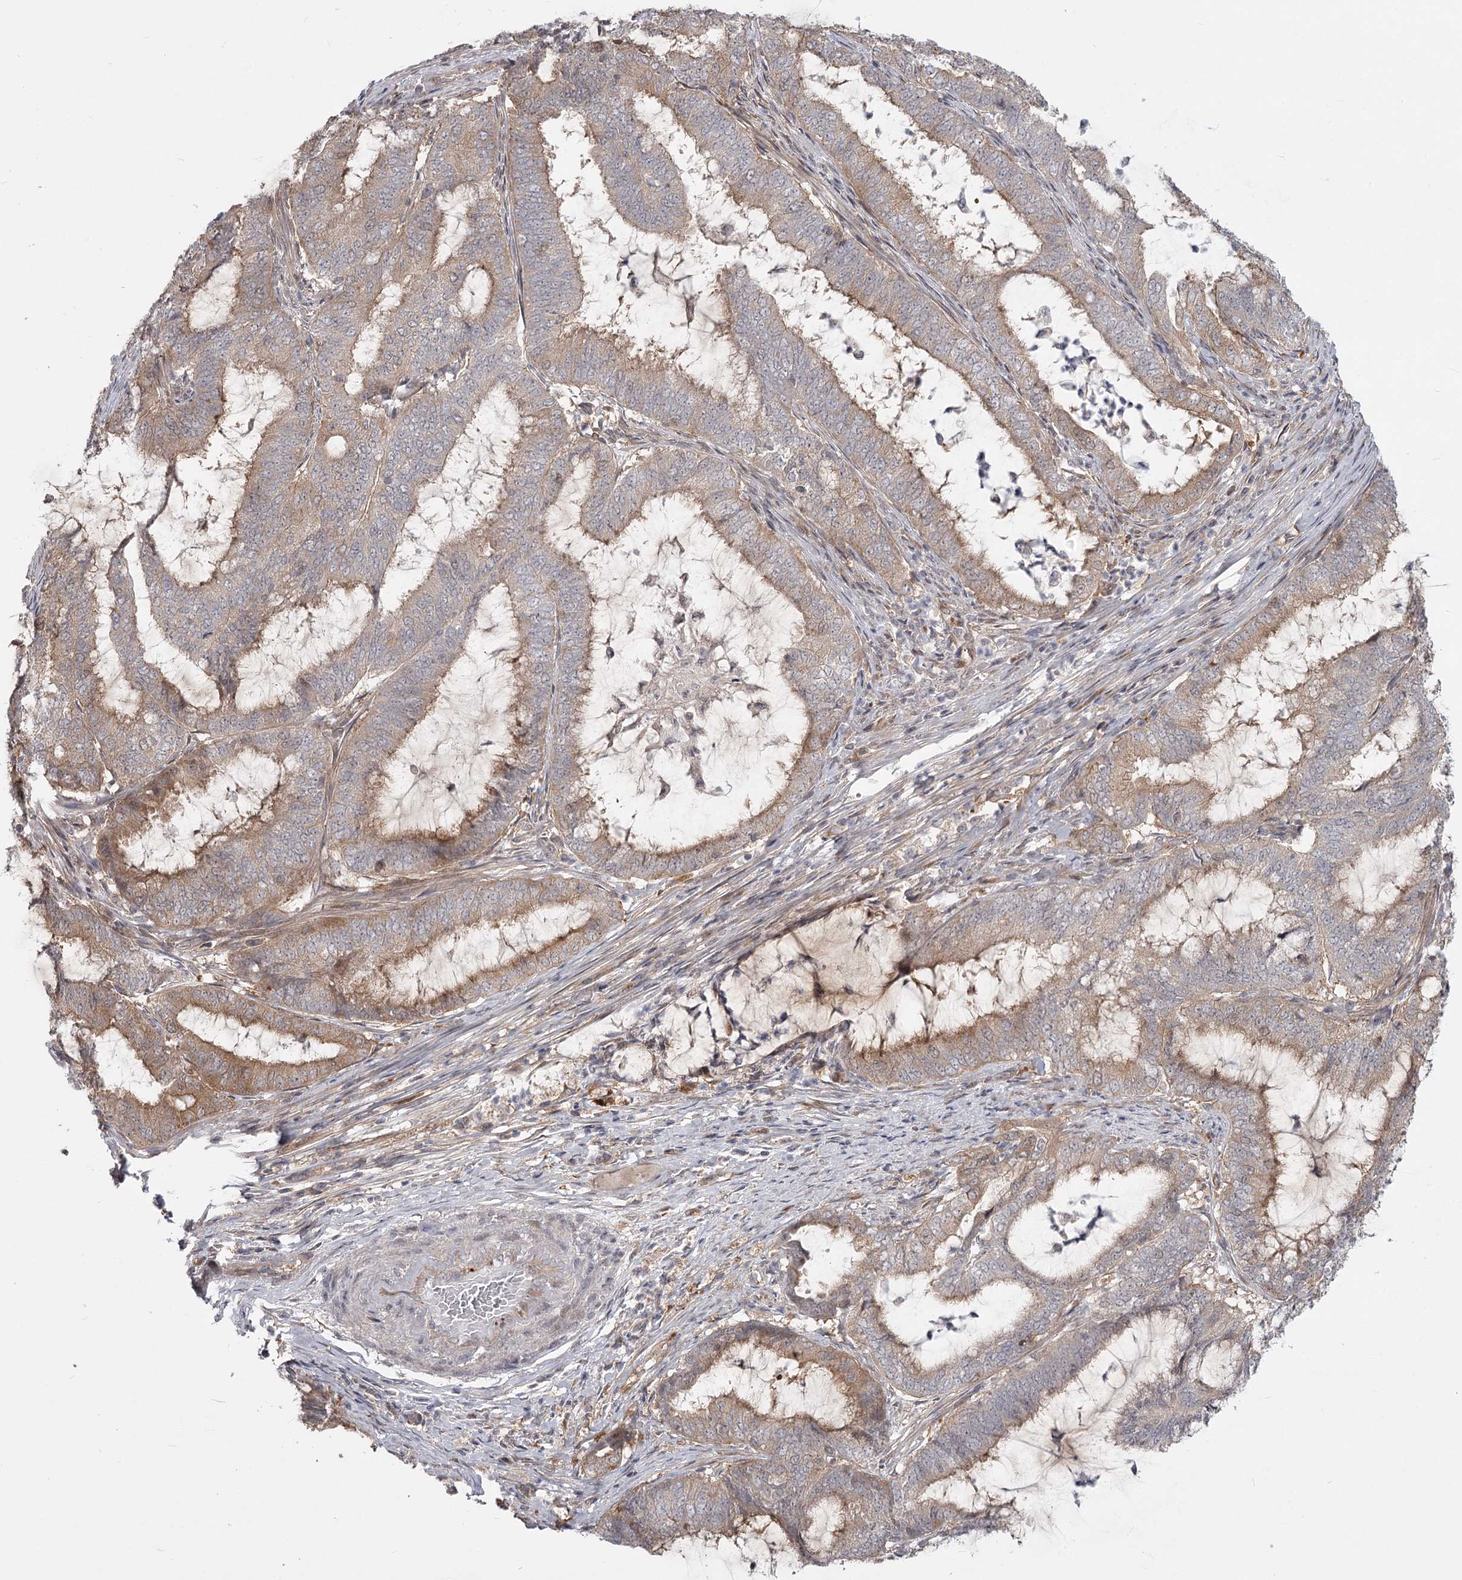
{"staining": {"intensity": "moderate", "quantity": "<25%", "location": "cytoplasmic/membranous"}, "tissue": "endometrial cancer", "cell_type": "Tumor cells", "image_type": "cancer", "snomed": [{"axis": "morphology", "description": "Adenocarcinoma, NOS"}, {"axis": "topography", "description": "Endometrium"}], "caption": "A photomicrograph of human endometrial cancer (adenocarcinoma) stained for a protein displays moderate cytoplasmic/membranous brown staining in tumor cells.", "gene": "CCNG2", "patient": {"sex": "female", "age": 51}}